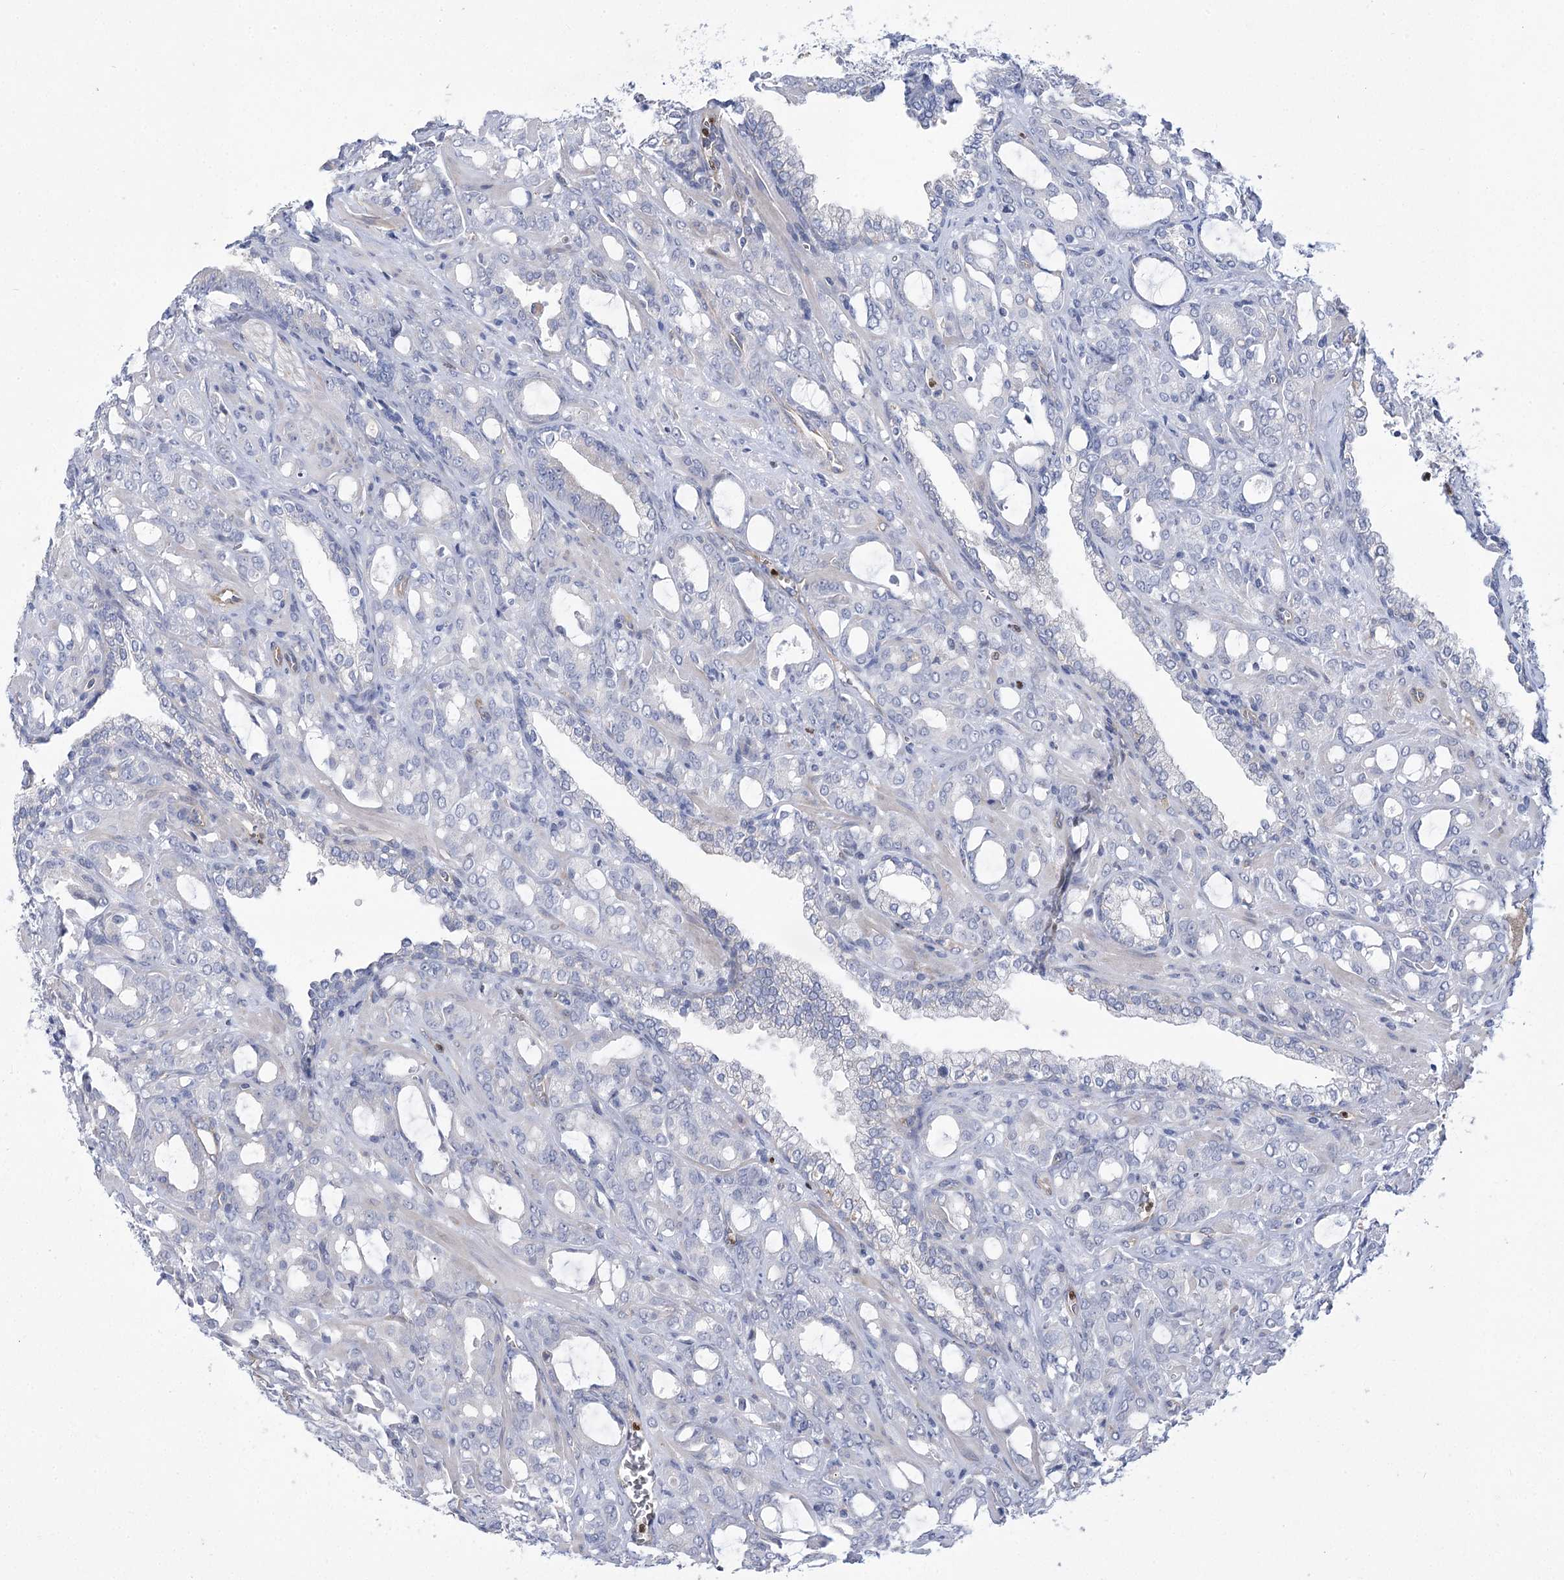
{"staining": {"intensity": "negative", "quantity": "none", "location": "none"}, "tissue": "prostate cancer", "cell_type": "Tumor cells", "image_type": "cancer", "snomed": [{"axis": "morphology", "description": "Adenocarcinoma, High grade"}, {"axis": "topography", "description": "Prostate"}], "caption": "An image of high-grade adenocarcinoma (prostate) stained for a protein reveals no brown staining in tumor cells.", "gene": "THAP6", "patient": {"sex": "male", "age": 72}}